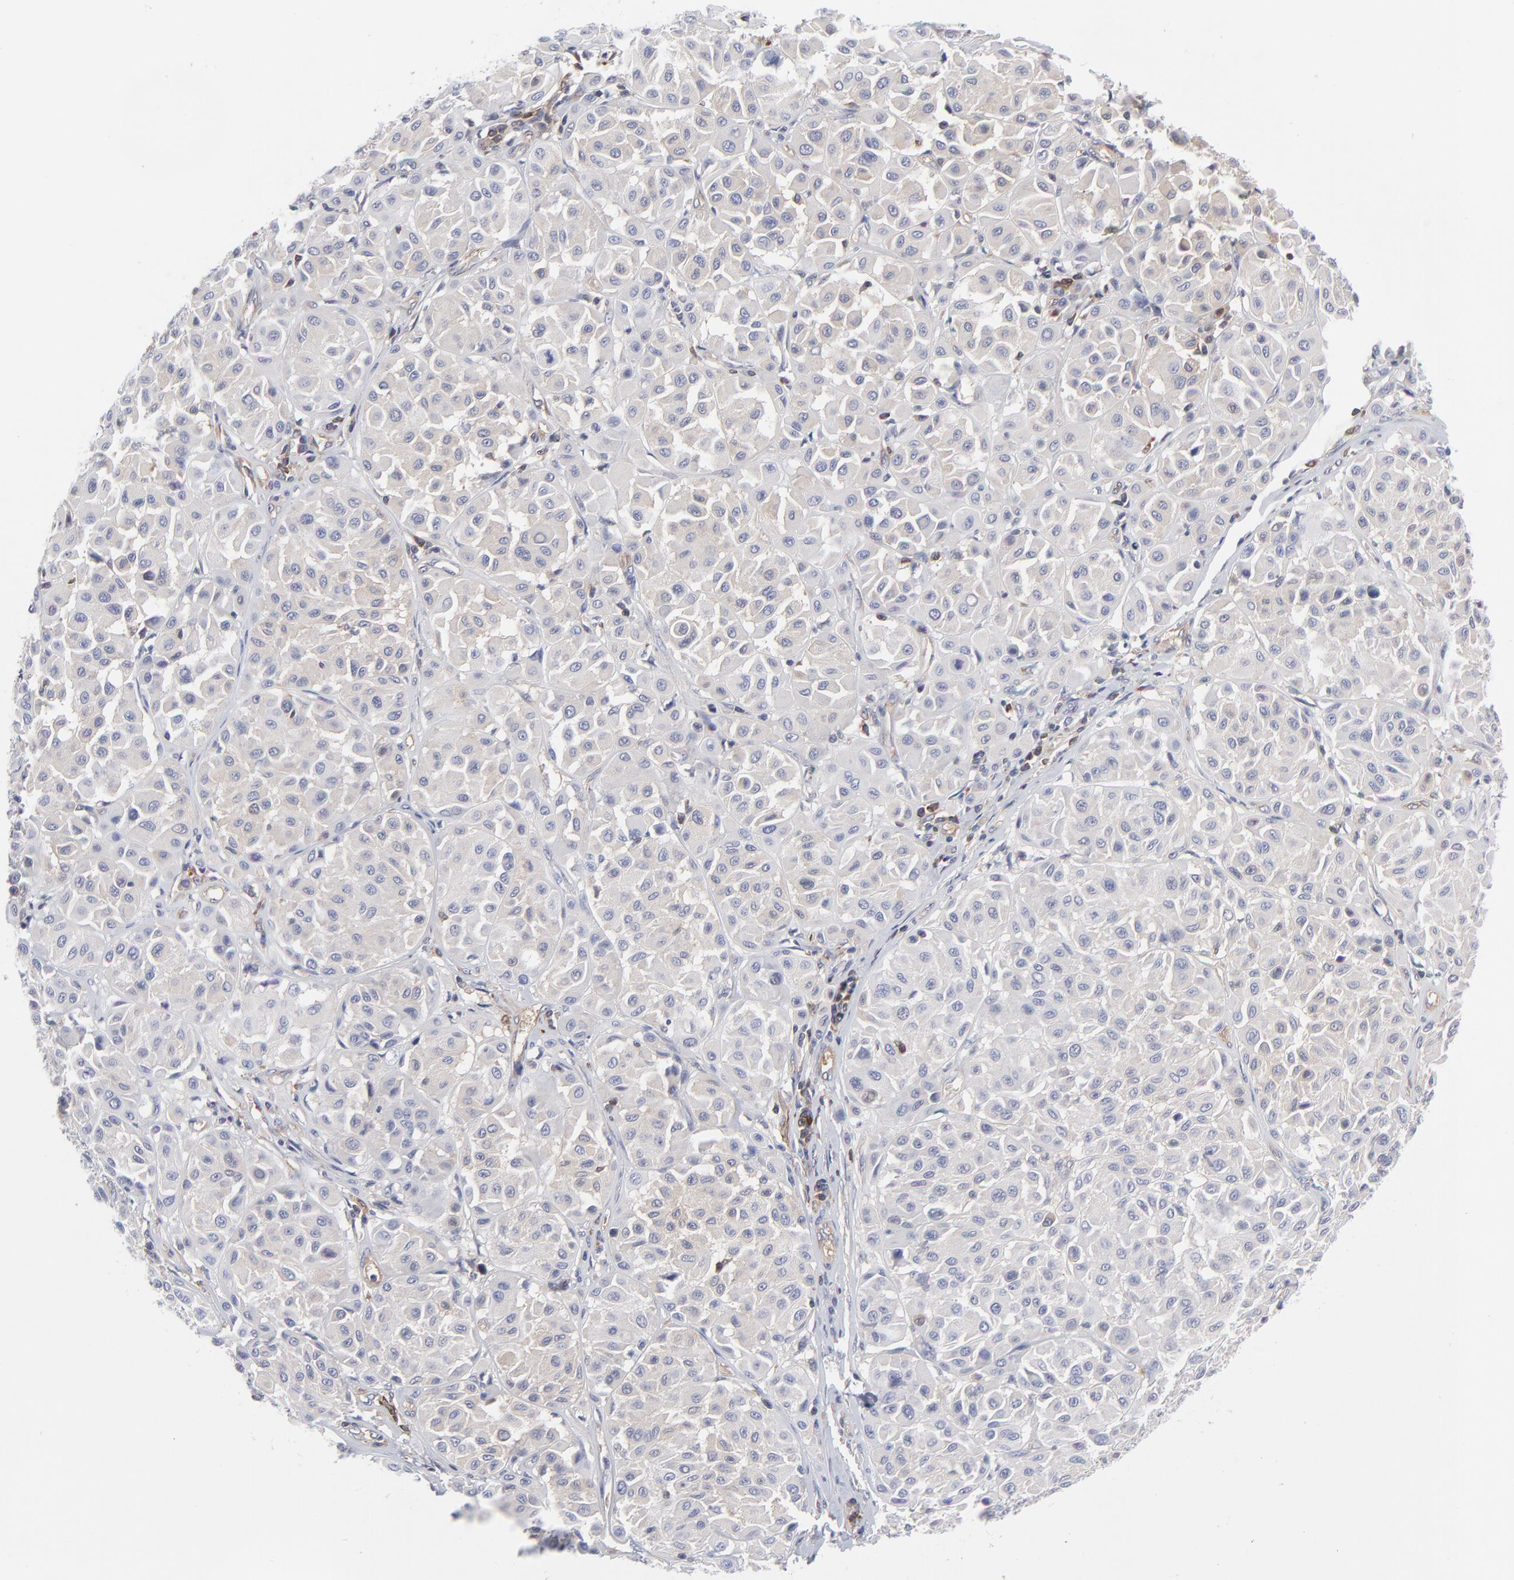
{"staining": {"intensity": "negative", "quantity": "none", "location": "none"}, "tissue": "melanoma", "cell_type": "Tumor cells", "image_type": "cancer", "snomed": [{"axis": "morphology", "description": "Malignant melanoma, Metastatic site"}, {"axis": "topography", "description": "Soft tissue"}], "caption": "DAB (3,3'-diaminobenzidine) immunohistochemical staining of human melanoma reveals no significant positivity in tumor cells. The staining is performed using DAB (3,3'-diaminobenzidine) brown chromogen with nuclei counter-stained in using hematoxylin.", "gene": "NFKBIA", "patient": {"sex": "male", "age": 41}}